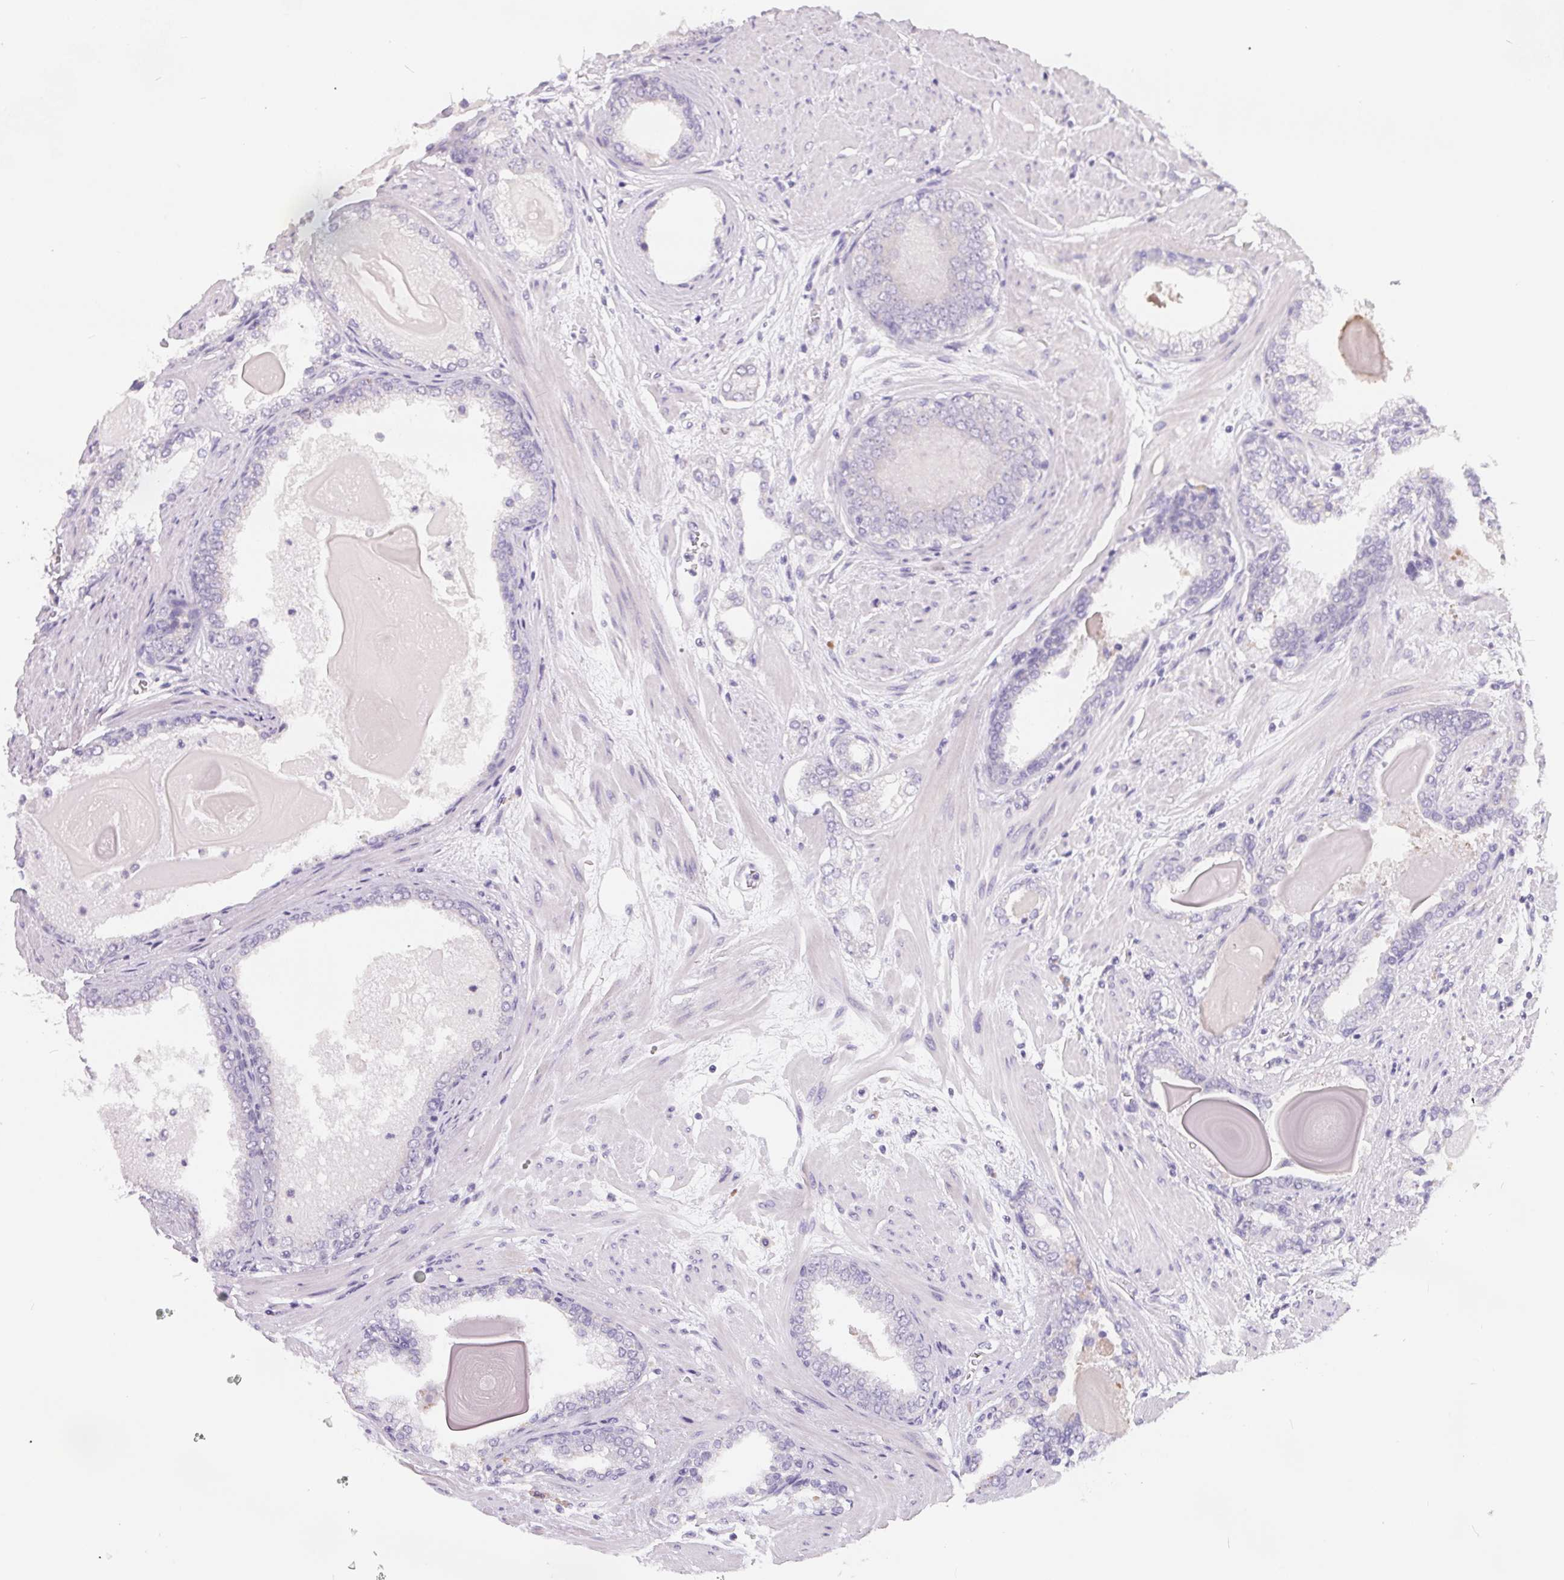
{"staining": {"intensity": "negative", "quantity": "none", "location": "none"}, "tissue": "prostate cancer", "cell_type": "Tumor cells", "image_type": "cancer", "snomed": [{"axis": "morphology", "description": "Adenocarcinoma, Low grade"}, {"axis": "topography", "description": "Prostate"}], "caption": "A micrograph of adenocarcinoma (low-grade) (prostate) stained for a protein shows no brown staining in tumor cells. (Stains: DAB (3,3'-diaminobenzidine) IHC with hematoxylin counter stain, Microscopy: brightfield microscopy at high magnification).", "gene": "FDX1", "patient": {"sex": "male", "age": 64}}